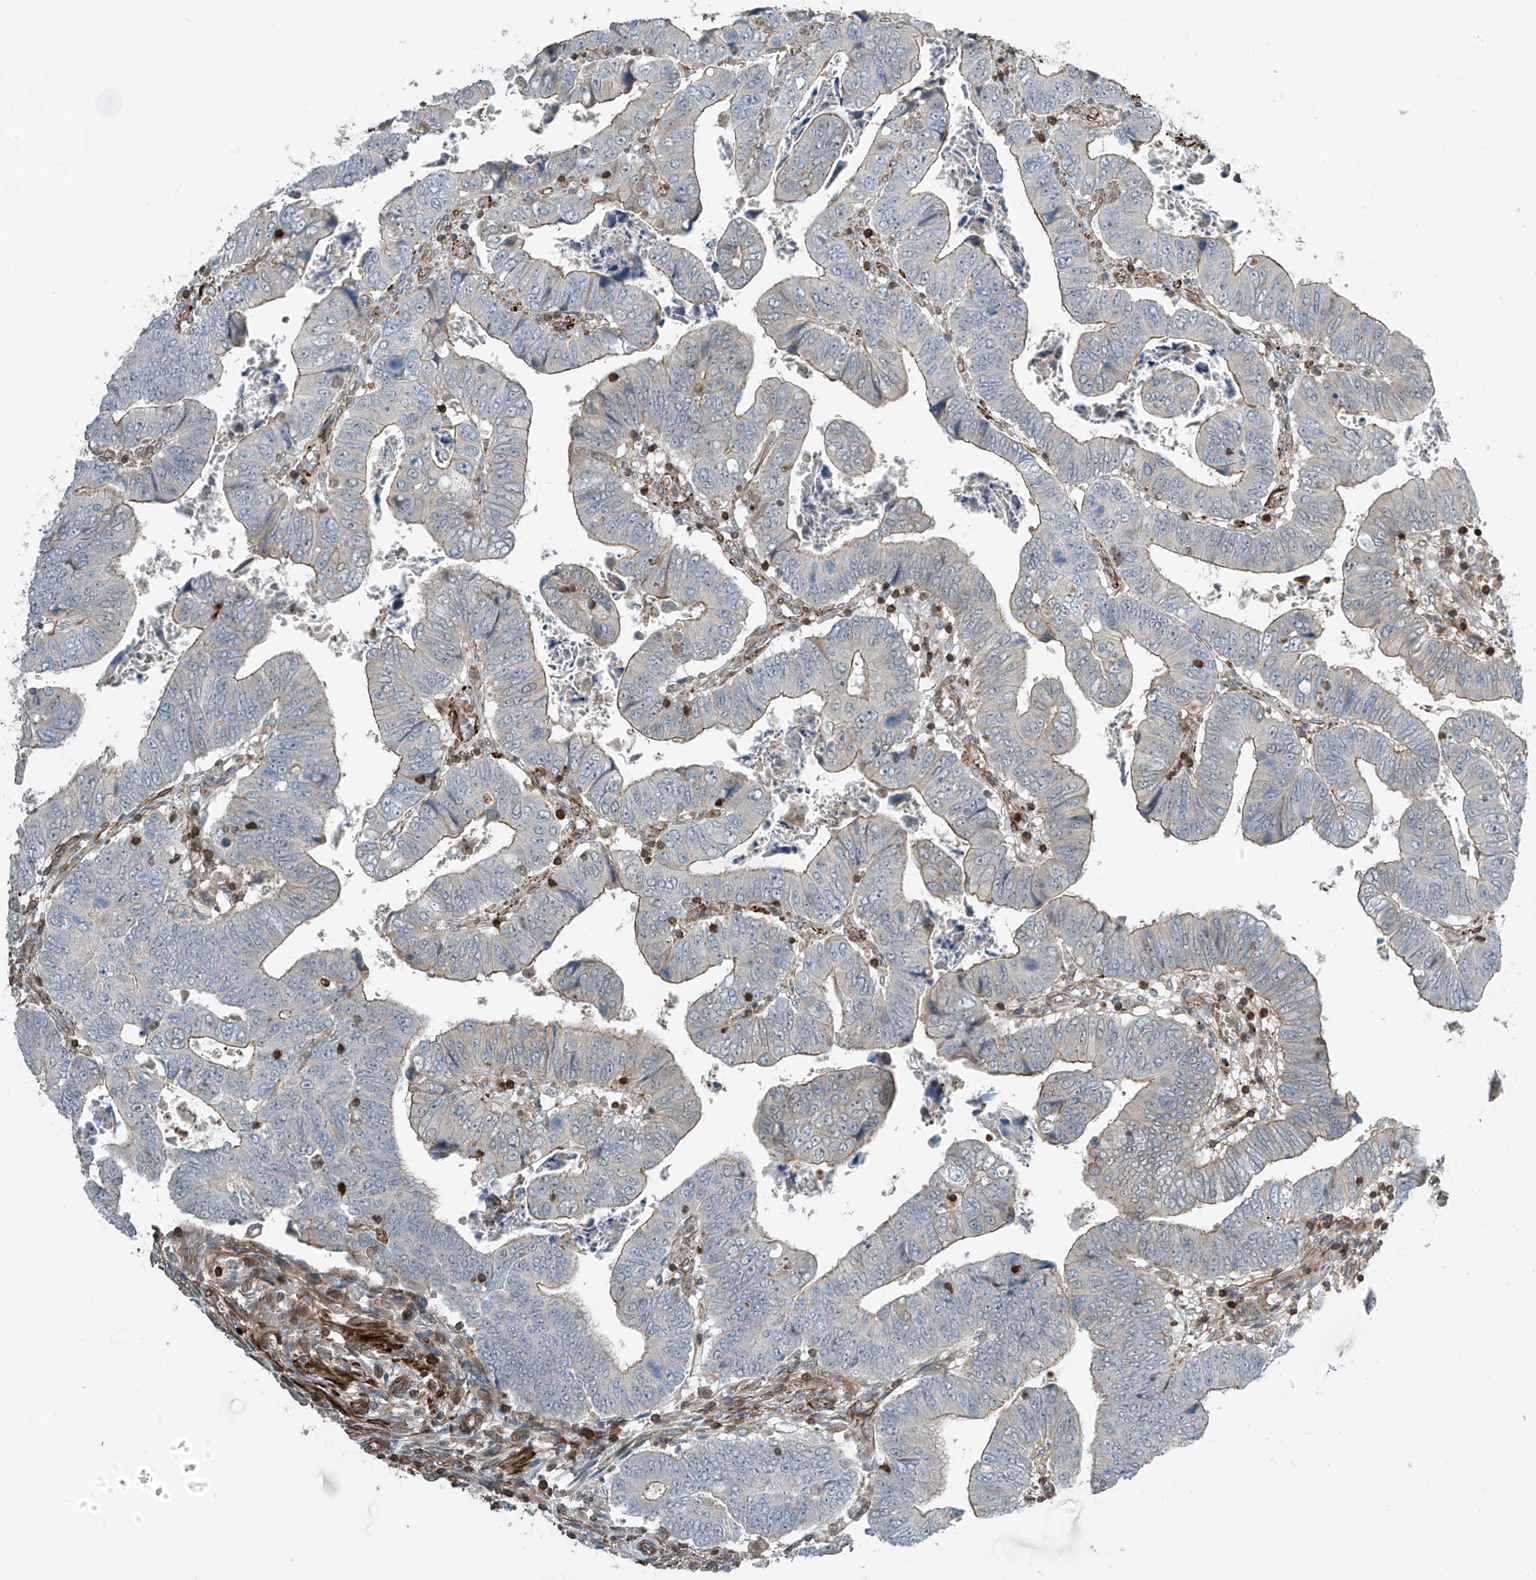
{"staining": {"intensity": "negative", "quantity": "none", "location": "none"}, "tissue": "colorectal cancer", "cell_type": "Tumor cells", "image_type": "cancer", "snomed": [{"axis": "morphology", "description": "Normal tissue, NOS"}, {"axis": "morphology", "description": "Adenocarcinoma, NOS"}, {"axis": "topography", "description": "Rectum"}], "caption": "There is no significant positivity in tumor cells of colorectal cancer.", "gene": "SH3BGRL3", "patient": {"sex": "female", "age": 65}}